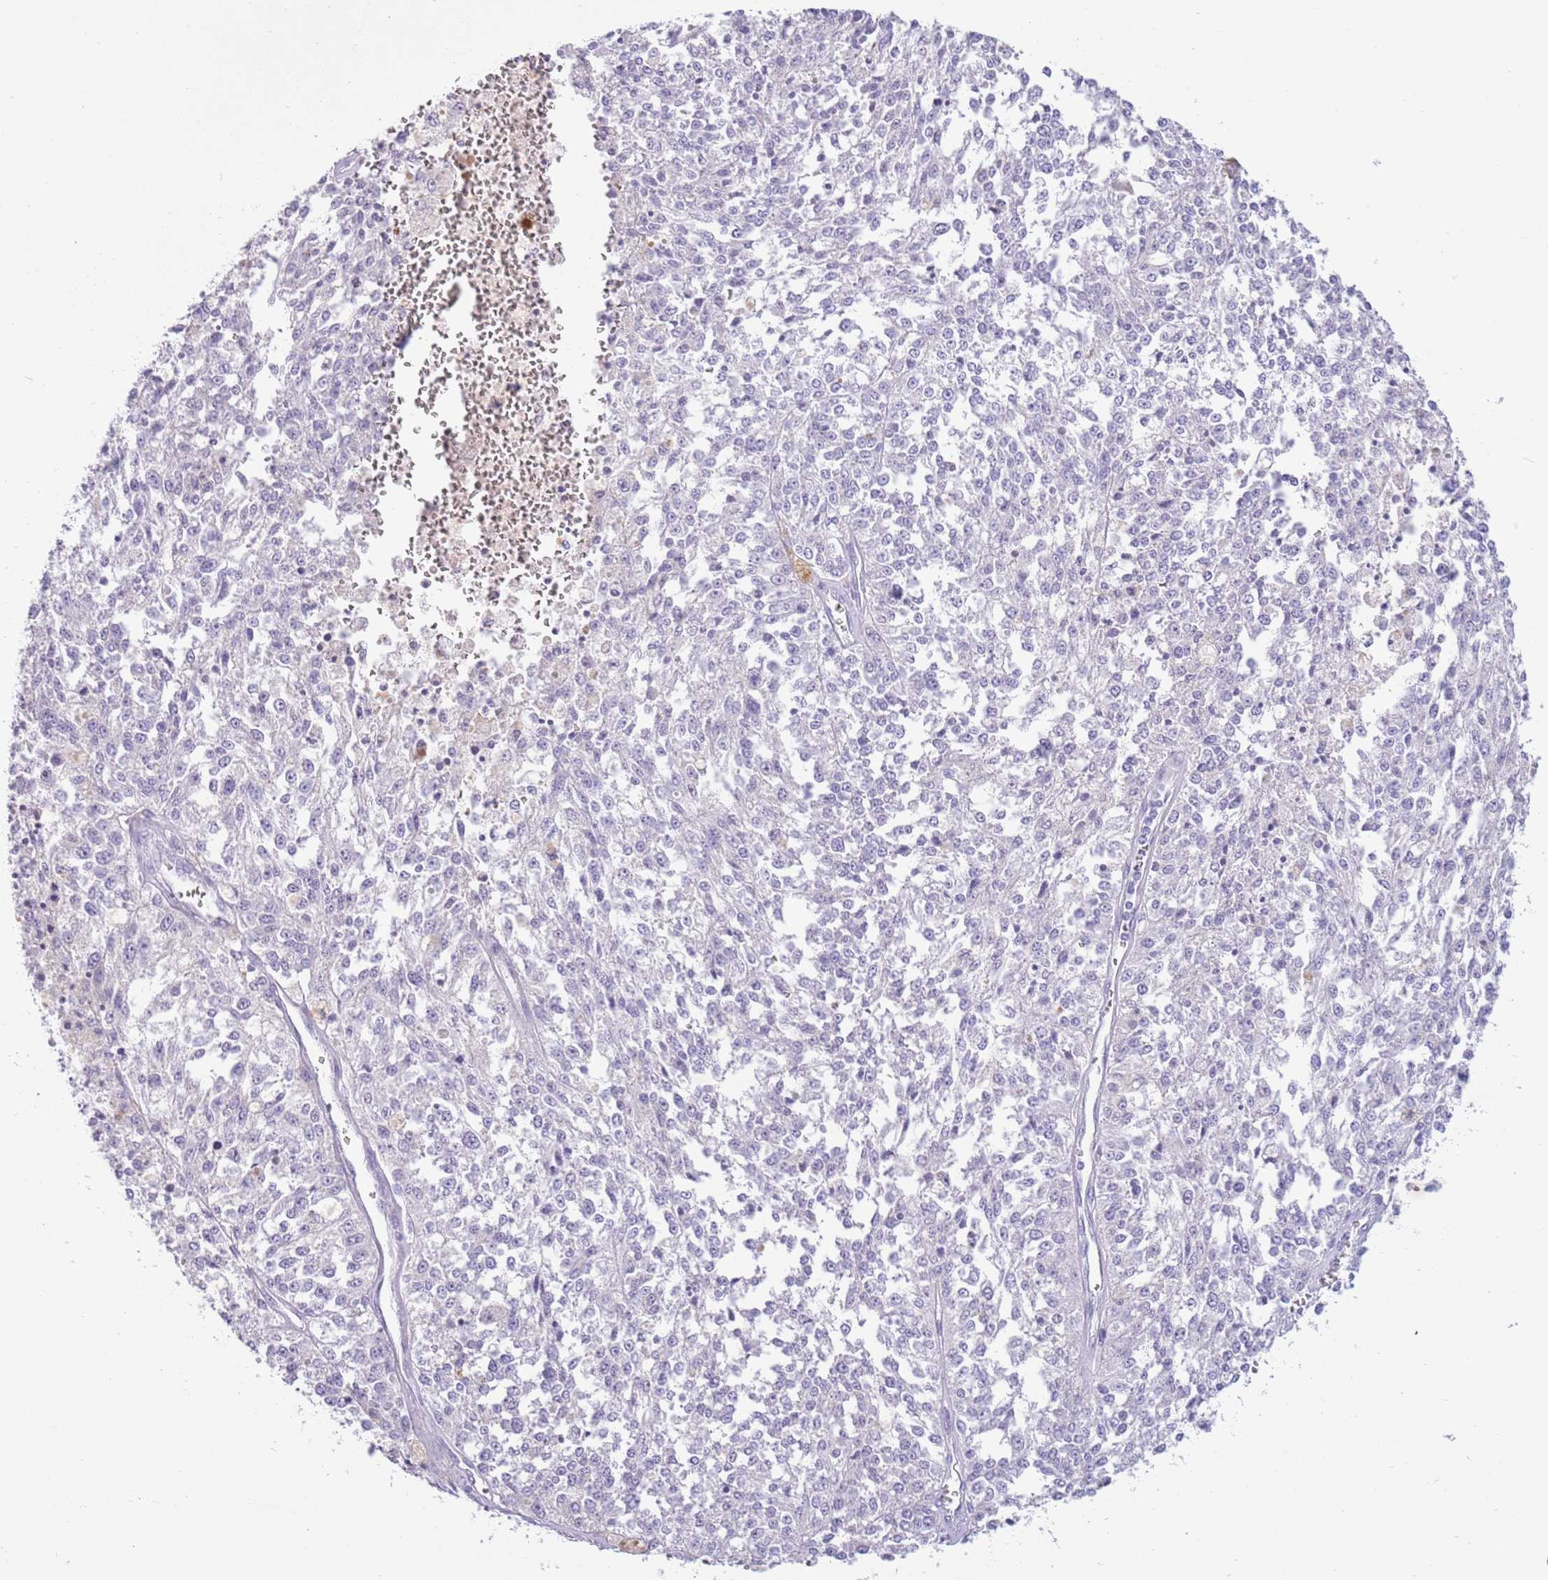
{"staining": {"intensity": "negative", "quantity": "none", "location": "none"}, "tissue": "melanoma", "cell_type": "Tumor cells", "image_type": "cancer", "snomed": [{"axis": "morphology", "description": "Malignant melanoma, NOS"}, {"axis": "topography", "description": "Skin"}], "caption": "Immunohistochemistry (IHC) image of melanoma stained for a protein (brown), which shows no positivity in tumor cells. (Stains: DAB IHC with hematoxylin counter stain, Microscopy: brightfield microscopy at high magnification).", "gene": "TOX2", "patient": {"sex": "female", "age": 64}}